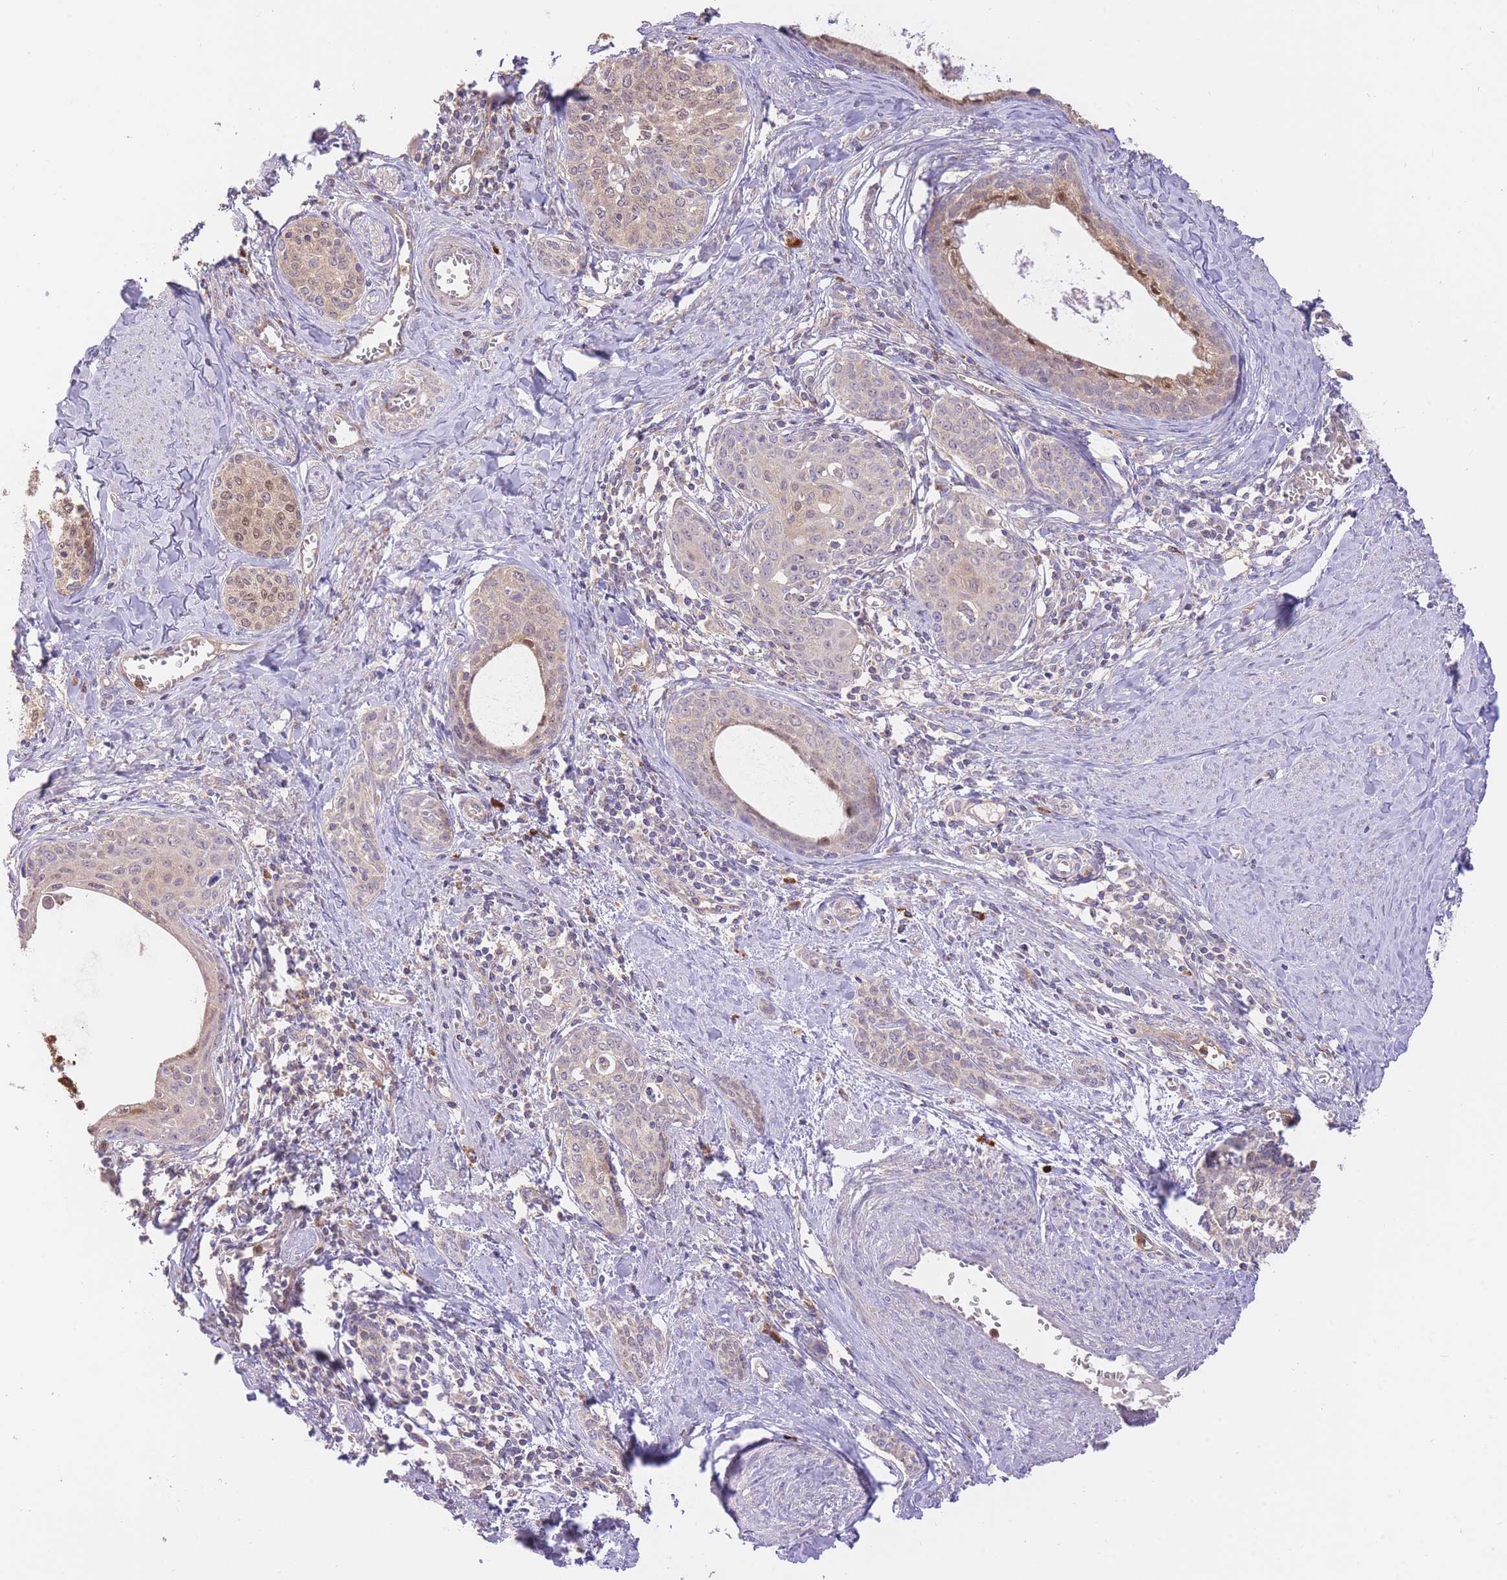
{"staining": {"intensity": "weak", "quantity": "25%-75%", "location": "cytoplasmic/membranous,nuclear"}, "tissue": "cervical cancer", "cell_type": "Tumor cells", "image_type": "cancer", "snomed": [{"axis": "morphology", "description": "Squamous cell carcinoma, NOS"}, {"axis": "morphology", "description": "Adenocarcinoma, NOS"}, {"axis": "topography", "description": "Cervix"}], "caption": "High-power microscopy captured an immunohistochemistry (IHC) micrograph of cervical cancer (adenocarcinoma), revealing weak cytoplasmic/membranous and nuclear expression in about 25%-75% of tumor cells.", "gene": "PREP", "patient": {"sex": "female", "age": 52}}